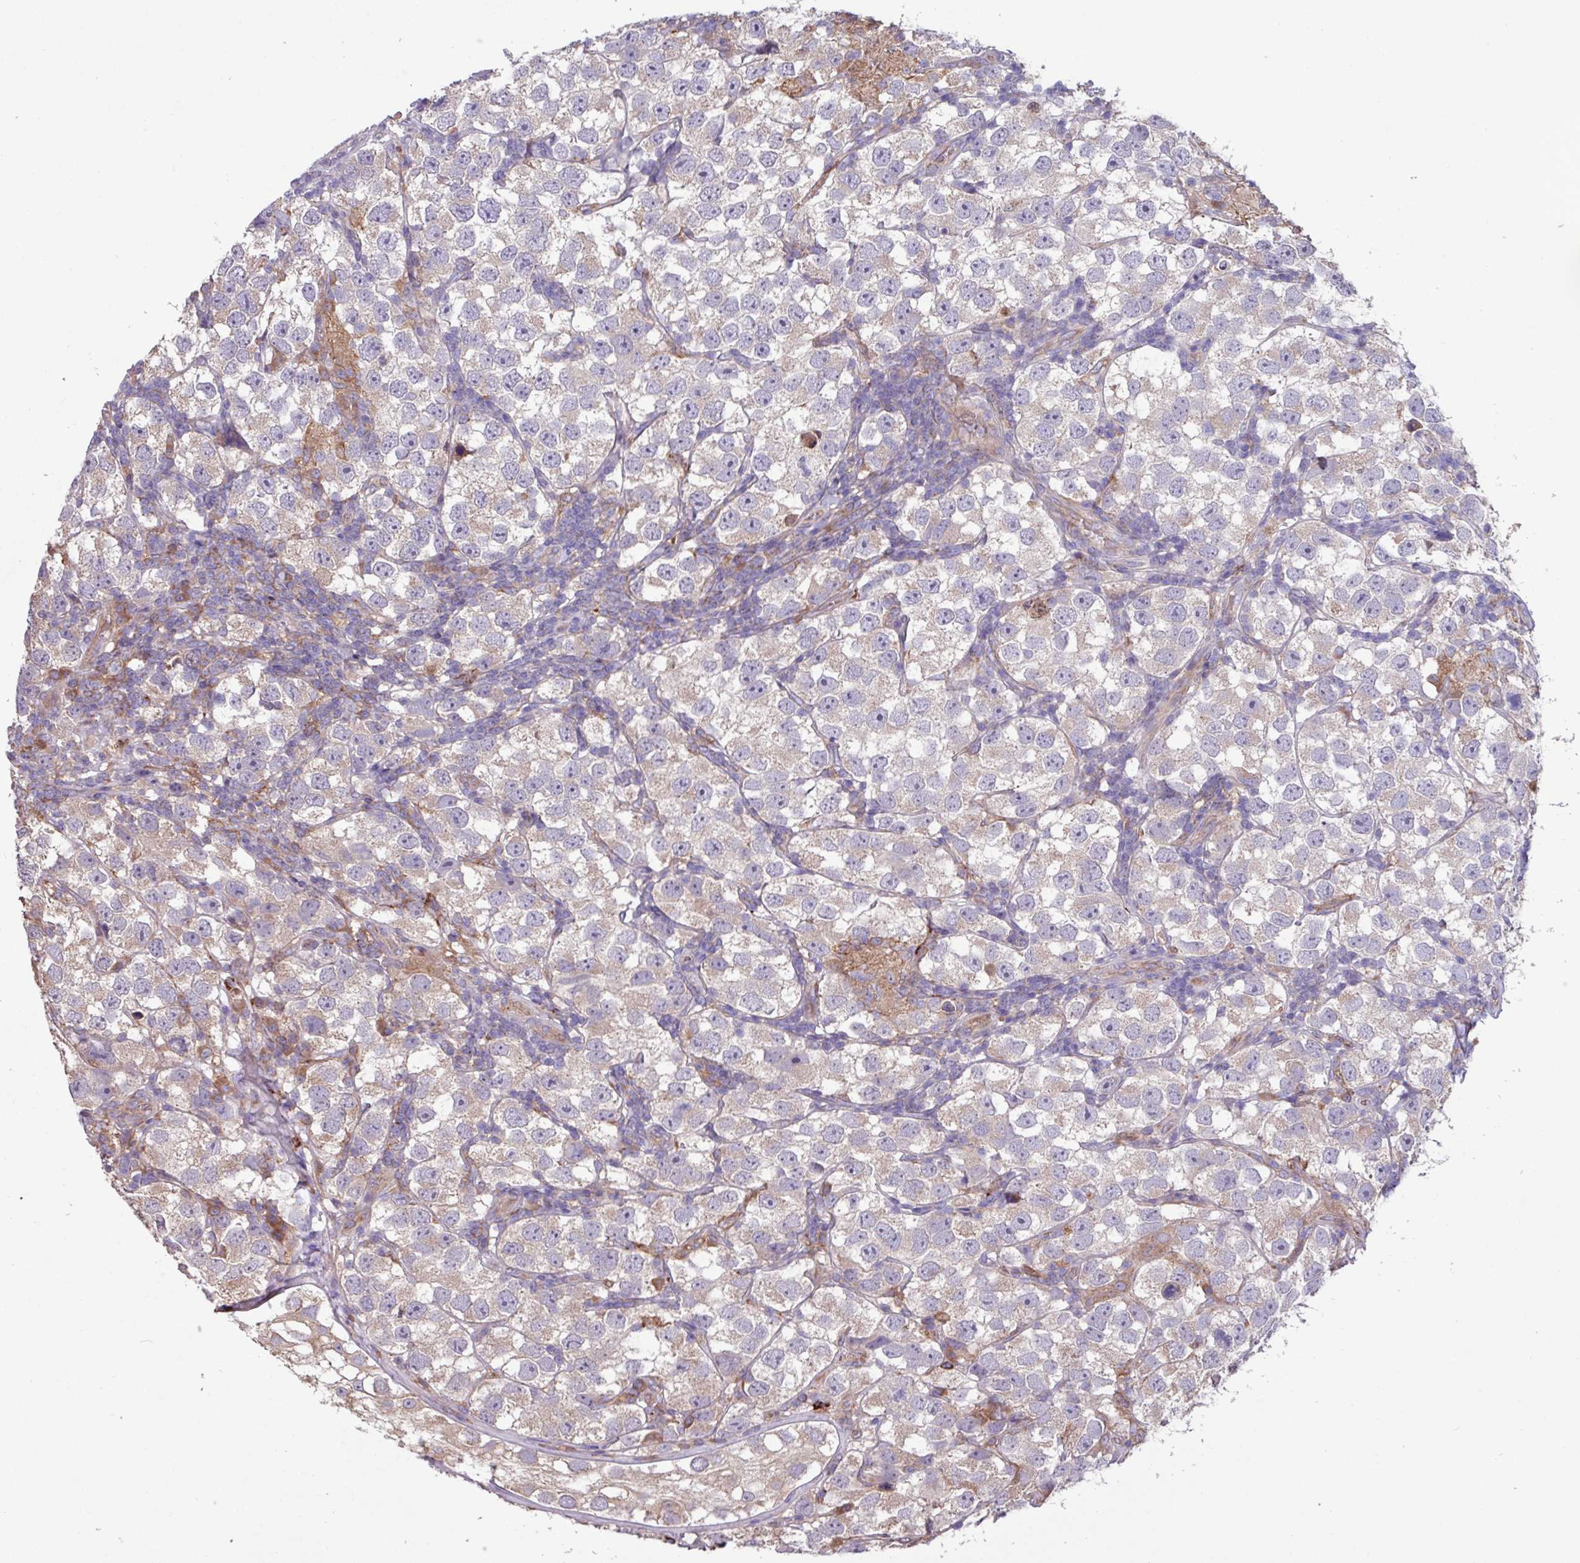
{"staining": {"intensity": "weak", "quantity": "<25%", "location": "cytoplasmic/membranous"}, "tissue": "testis cancer", "cell_type": "Tumor cells", "image_type": "cancer", "snomed": [{"axis": "morphology", "description": "Seminoma, NOS"}, {"axis": "topography", "description": "Testis"}], "caption": "High power microscopy image of an immunohistochemistry (IHC) histopathology image of testis cancer (seminoma), revealing no significant staining in tumor cells.", "gene": "PTPRQ", "patient": {"sex": "male", "age": 26}}